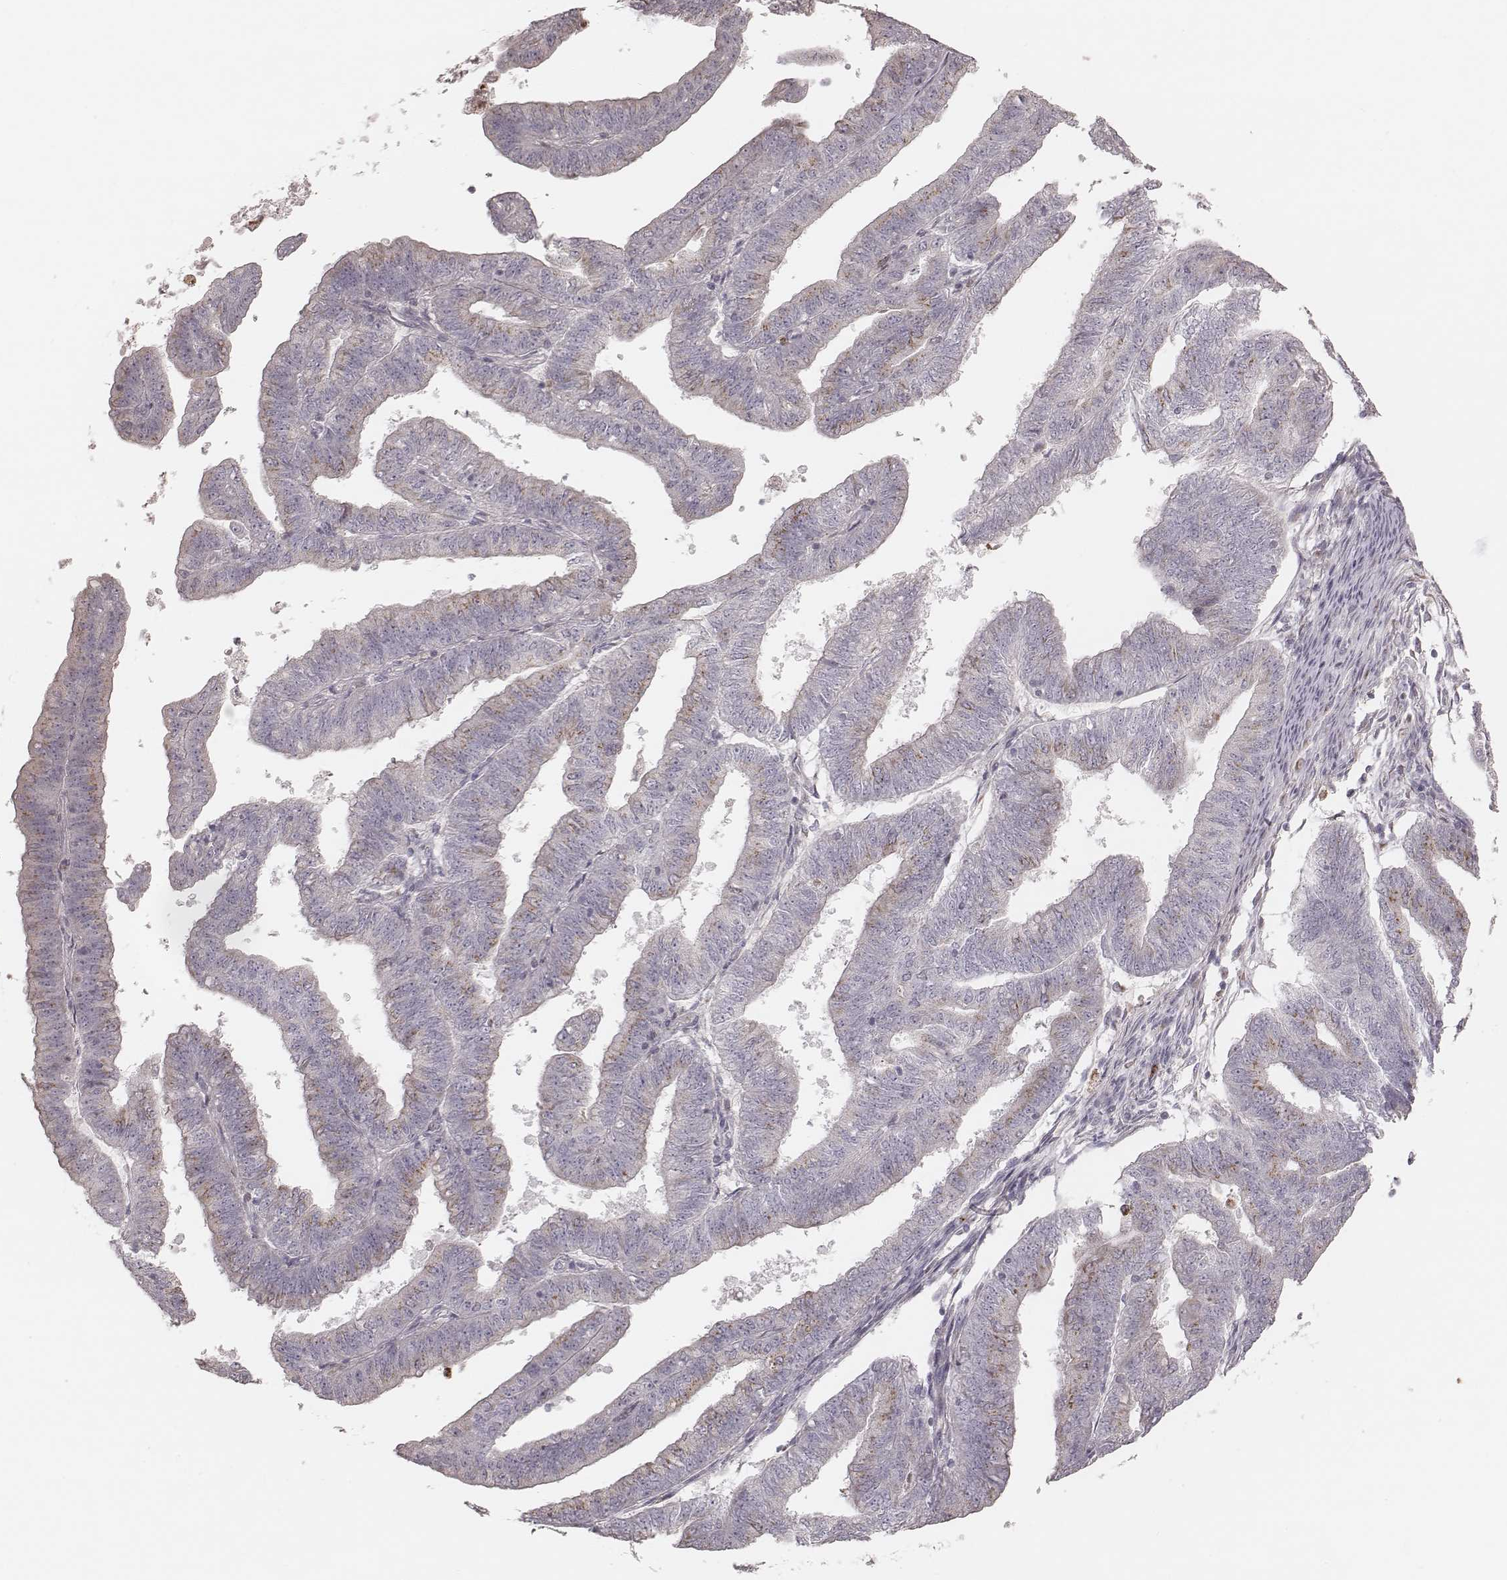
{"staining": {"intensity": "weak", "quantity": ">75%", "location": "cytoplasmic/membranous"}, "tissue": "endometrial cancer", "cell_type": "Tumor cells", "image_type": "cancer", "snomed": [{"axis": "morphology", "description": "Adenocarcinoma, NOS"}, {"axis": "topography", "description": "Endometrium"}], "caption": "Protein expression analysis of human adenocarcinoma (endometrial) reveals weak cytoplasmic/membranous staining in about >75% of tumor cells.", "gene": "ABCA7", "patient": {"sex": "female", "age": 82}}